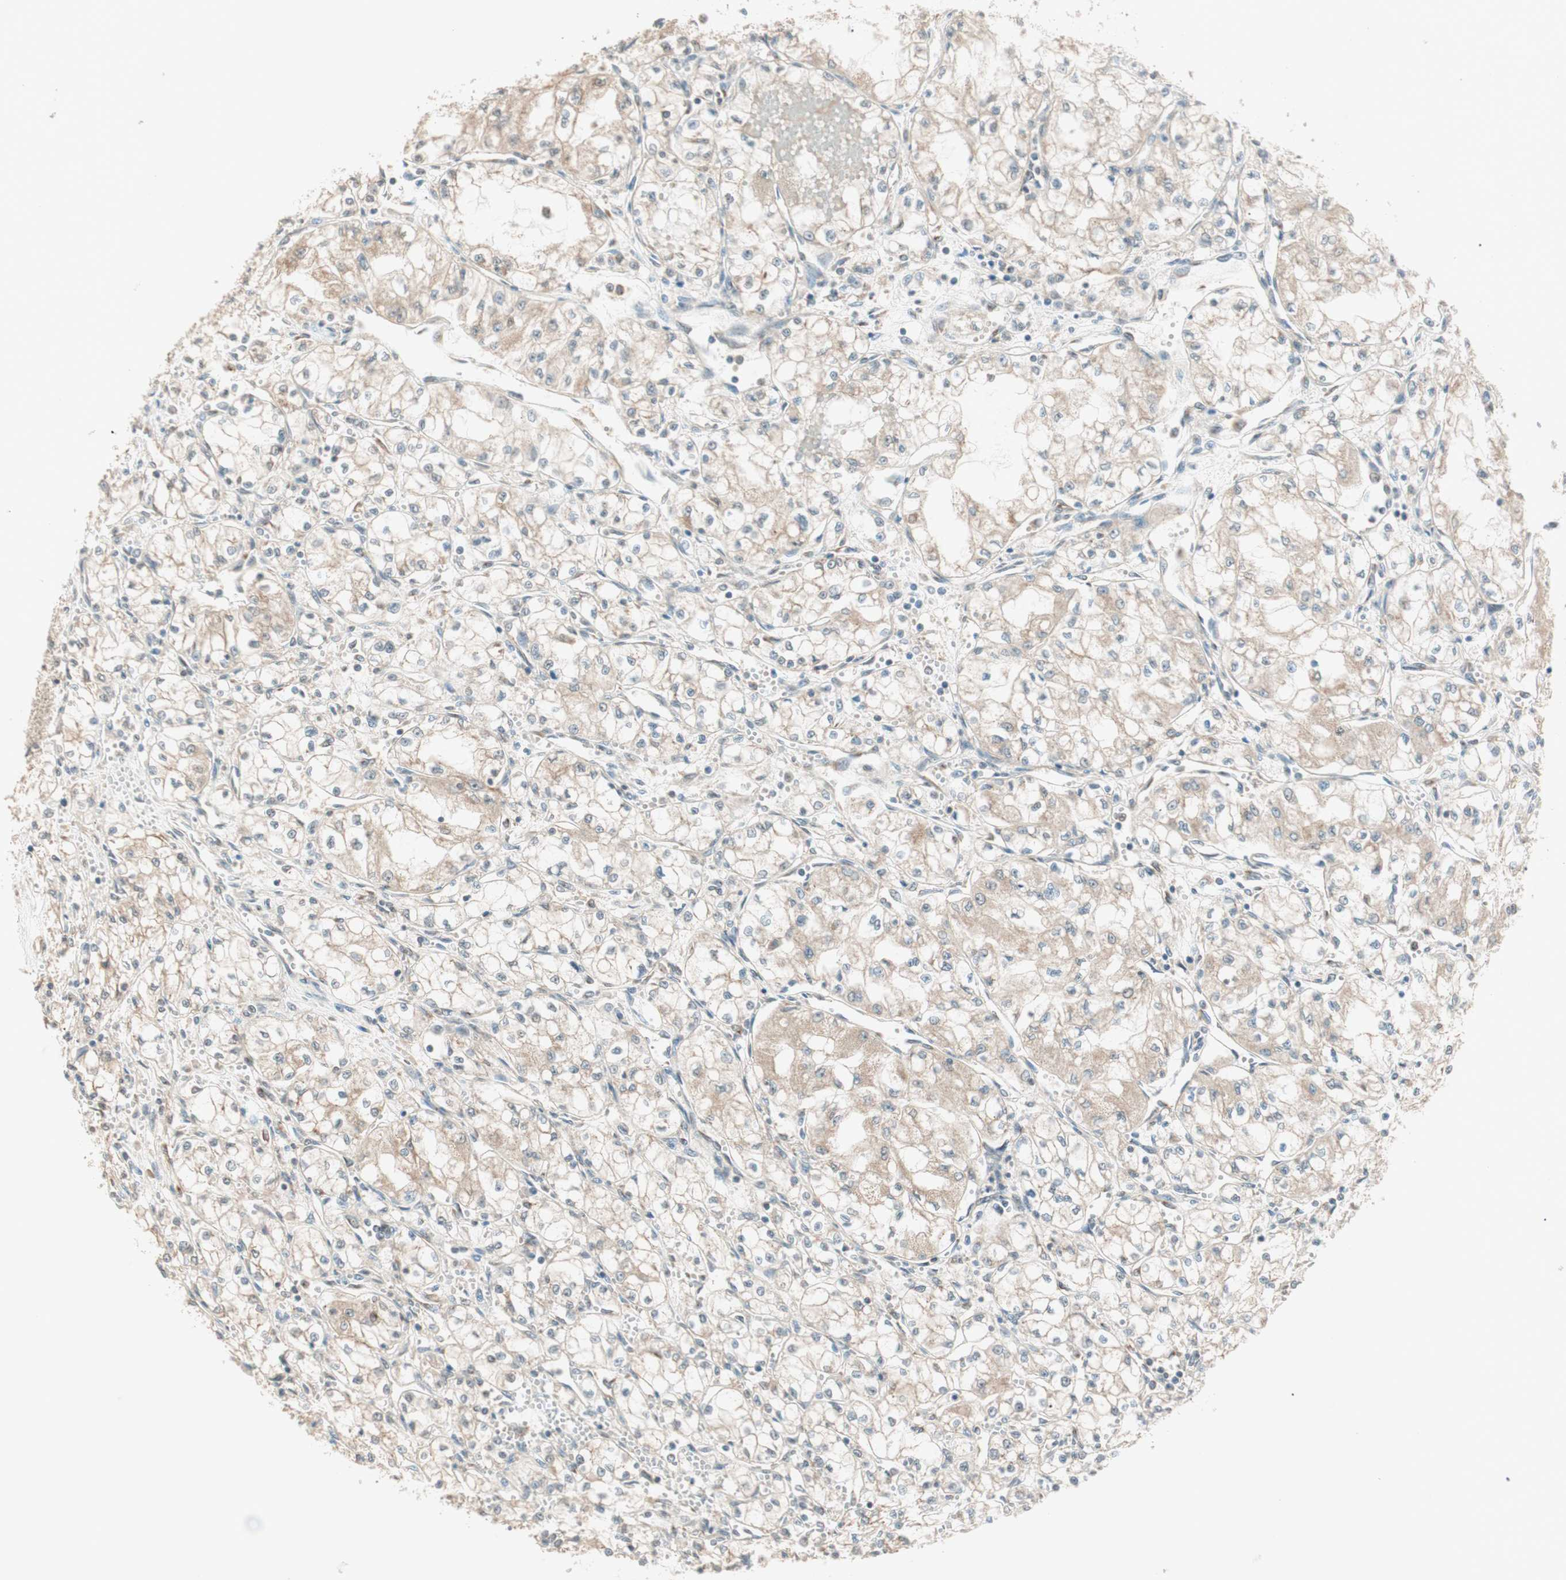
{"staining": {"intensity": "weak", "quantity": "<25%", "location": "cytoplasmic/membranous"}, "tissue": "renal cancer", "cell_type": "Tumor cells", "image_type": "cancer", "snomed": [{"axis": "morphology", "description": "Normal tissue, NOS"}, {"axis": "morphology", "description": "Adenocarcinoma, NOS"}, {"axis": "topography", "description": "Kidney"}], "caption": "The immunohistochemistry histopathology image has no significant positivity in tumor cells of renal cancer tissue.", "gene": "SEC16A", "patient": {"sex": "male", "age": 59}}